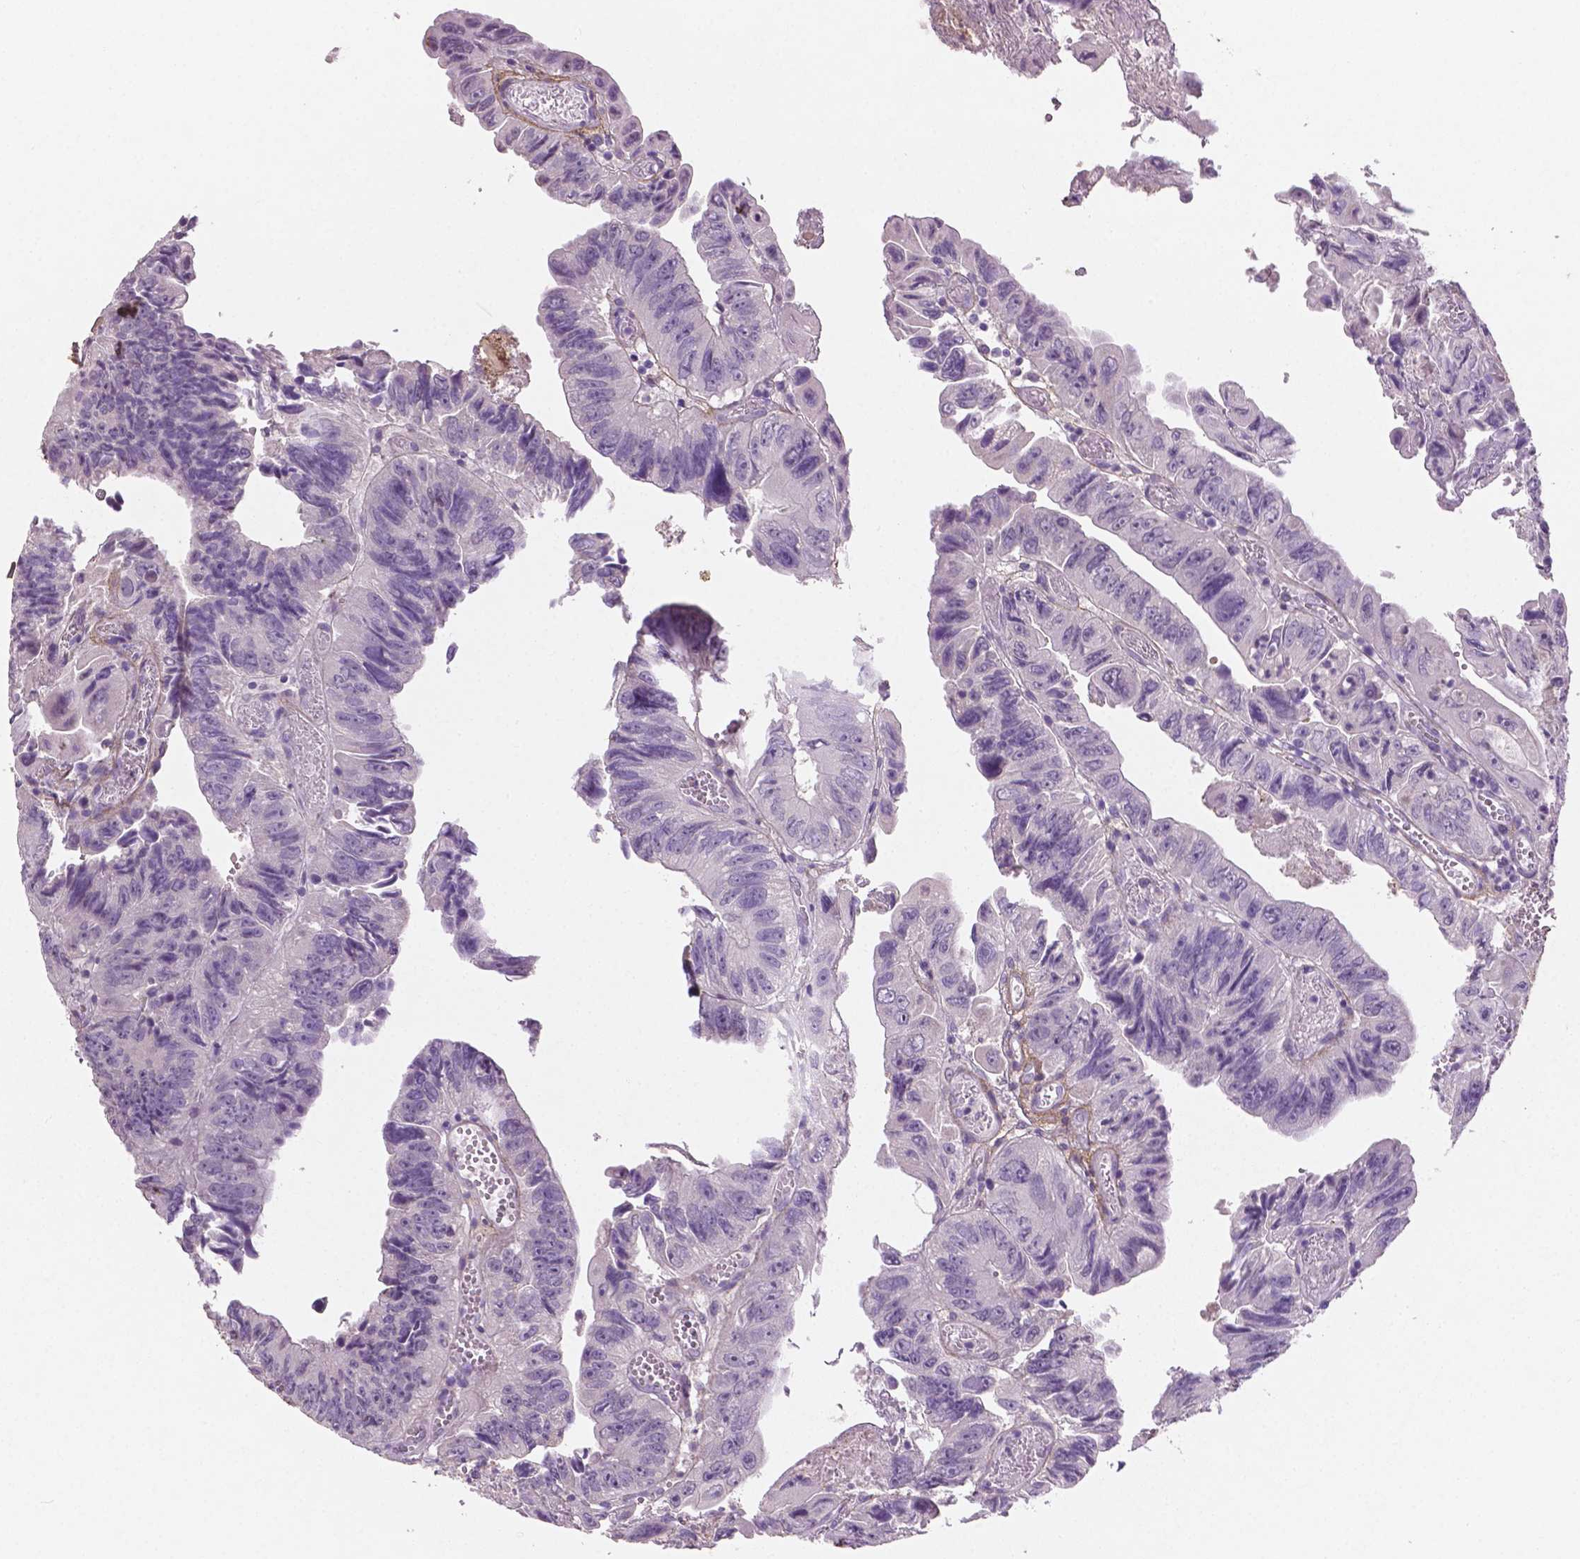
{"staining": {"intensity": "negative", "quantity": "none", "location": "none"}, "tissue": "colorectal cancer", "cell_type": "Tumor cells", "image_type": "cancer", "snomed": [{"axis": "morphology", "description": "Adenocarcinoma, NOS"}, {"axis": "topography", "description": "Colon"}], "caption": "Immunohistochemistry of colorectal cancer (adenocarcinoma) reveals no positivity in tumor cells.", "gene": "DLG2", "patient": {"sex": "female", "age": 84}}